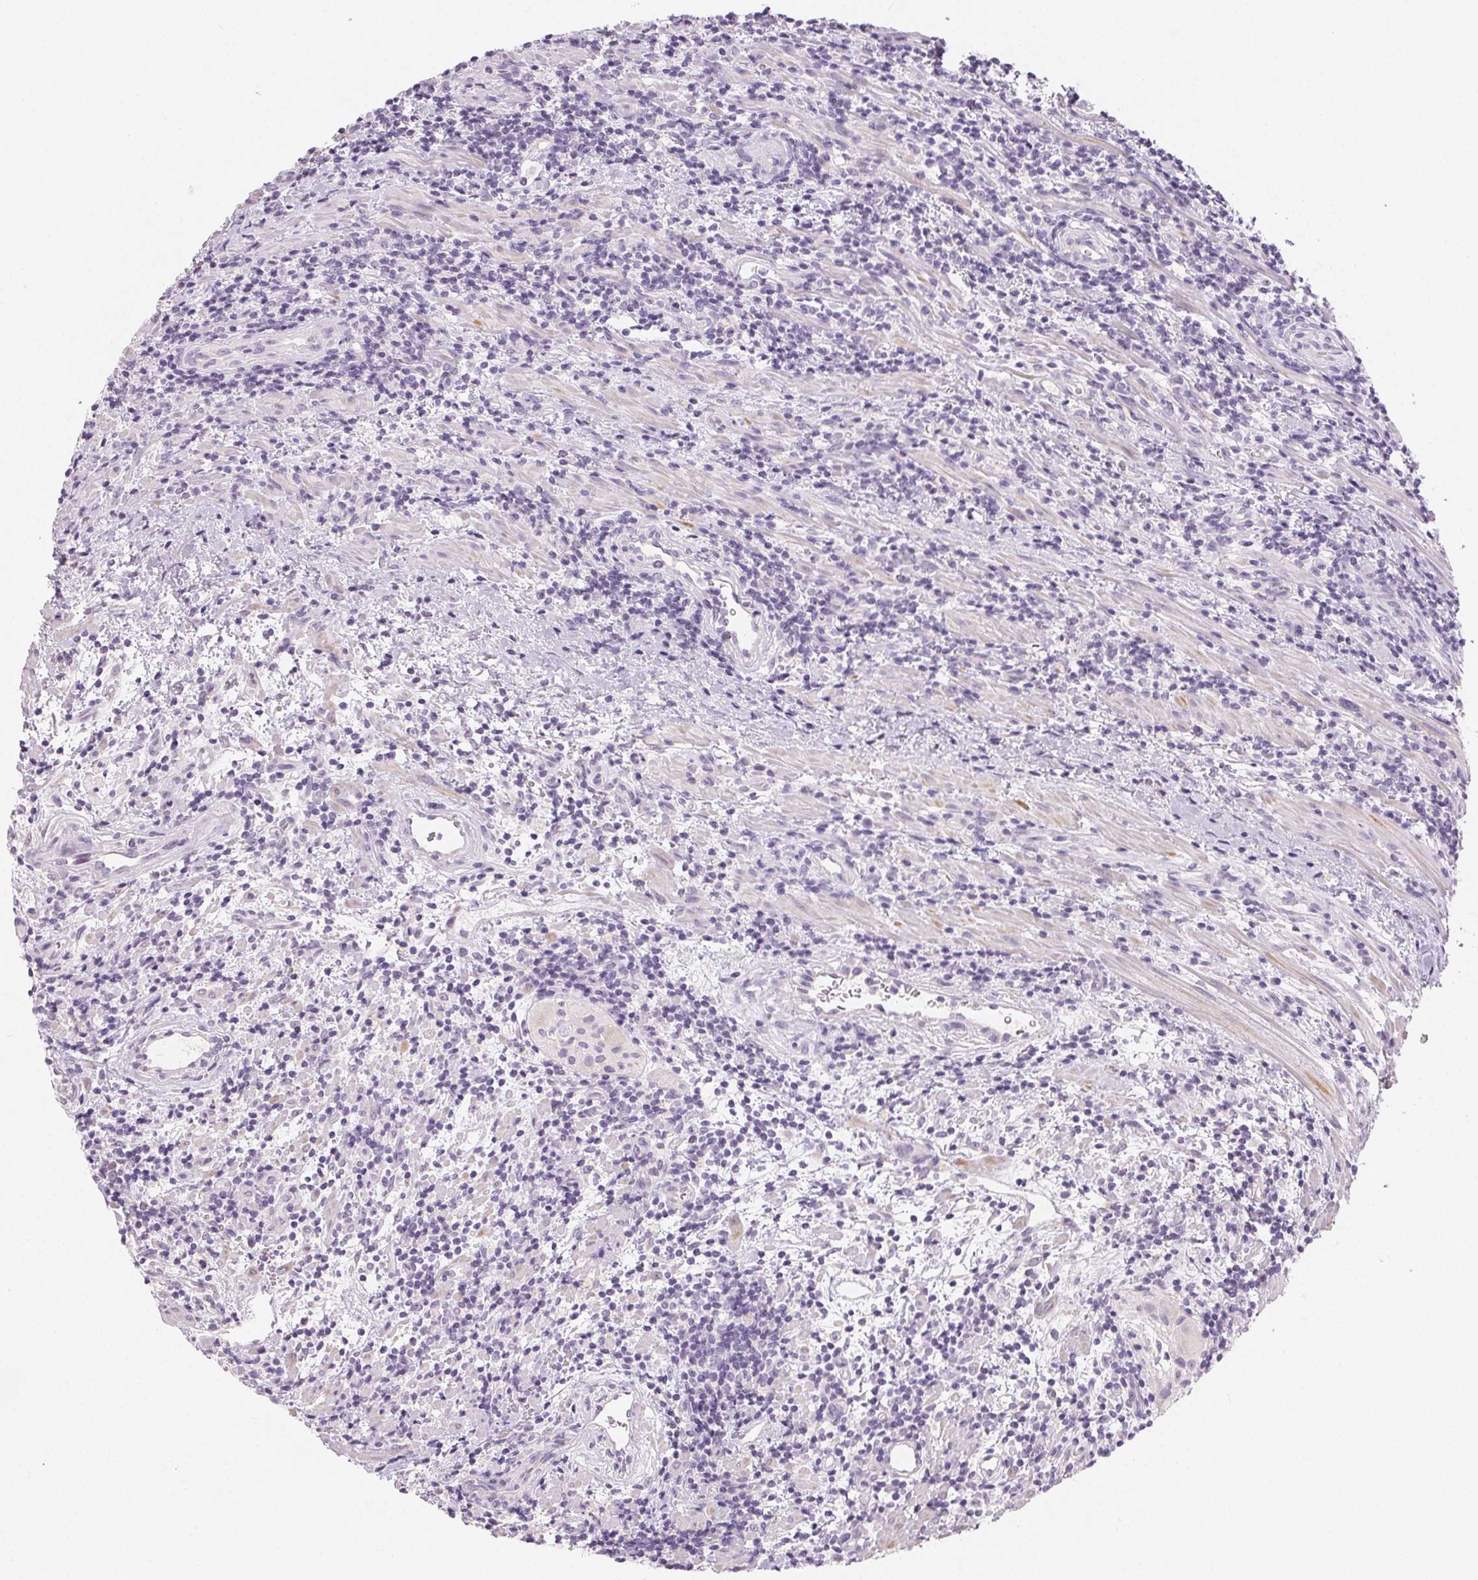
{"staining": {"intensity": "negative", "quantity": "none", "location": "none"}, "tissue": "lymphoma", "cell_type": "Tumor cells", "image_type": "cancer", "snomed": [{"axis": "morphology", "description": "Malignant lymphoma, non-Hodgkin's type, High grade"}, {"axis": "topography", "description": "Small intestine"}], "caption": "An IHC micrograph of lymphoma is shown. There is no staining in tumor cells of lymphoma. Brightfield microscopy of immunohistochemistry stained with DAB (brown) and hematoxylin (blue), captured at high magnification.", "gene": "MIOX", "patient": {"sex": "female", "age": 56}}